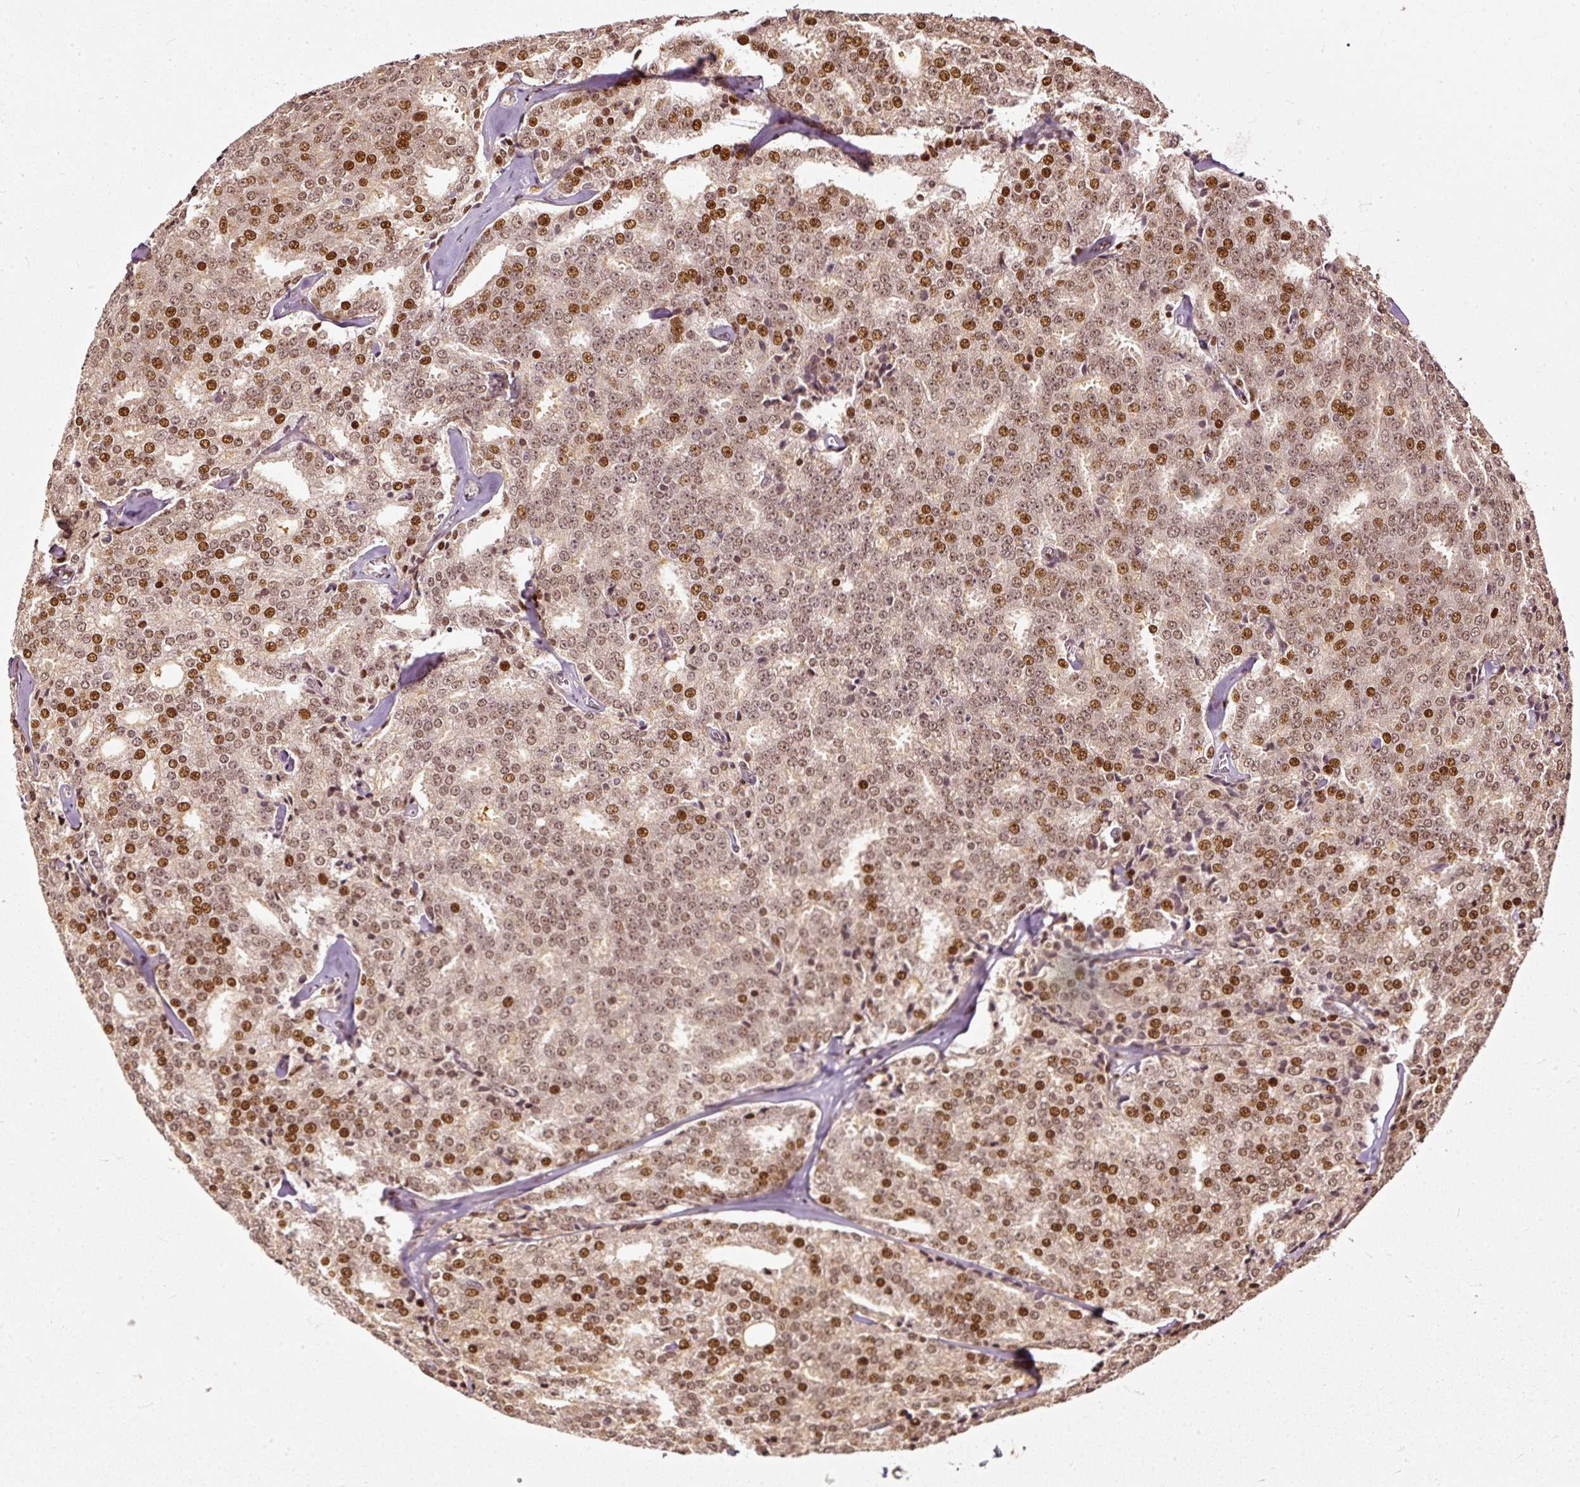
{"staining": {"intensity": "moderate", "quantity": ">75%", "location": "nuclear"}, "tissue": "prostate cancer", "cell_type": "Tumor cells", "image_type": "cancer", "snomed": [{"axis": "morphology", "description": "Adenocarcinoma, Low grade"}, {"axis": "topography", "description": "Prostate"}], "caption": "Approximately >75% of tumor cells in human prostate adenocarcinoma (low-grade) demonstrate moderate nuclear protein expression as visualized by brown immunohistochemical staining.", "gene": "ZNF778", "patient": {"sex": "male", "age": 60}}